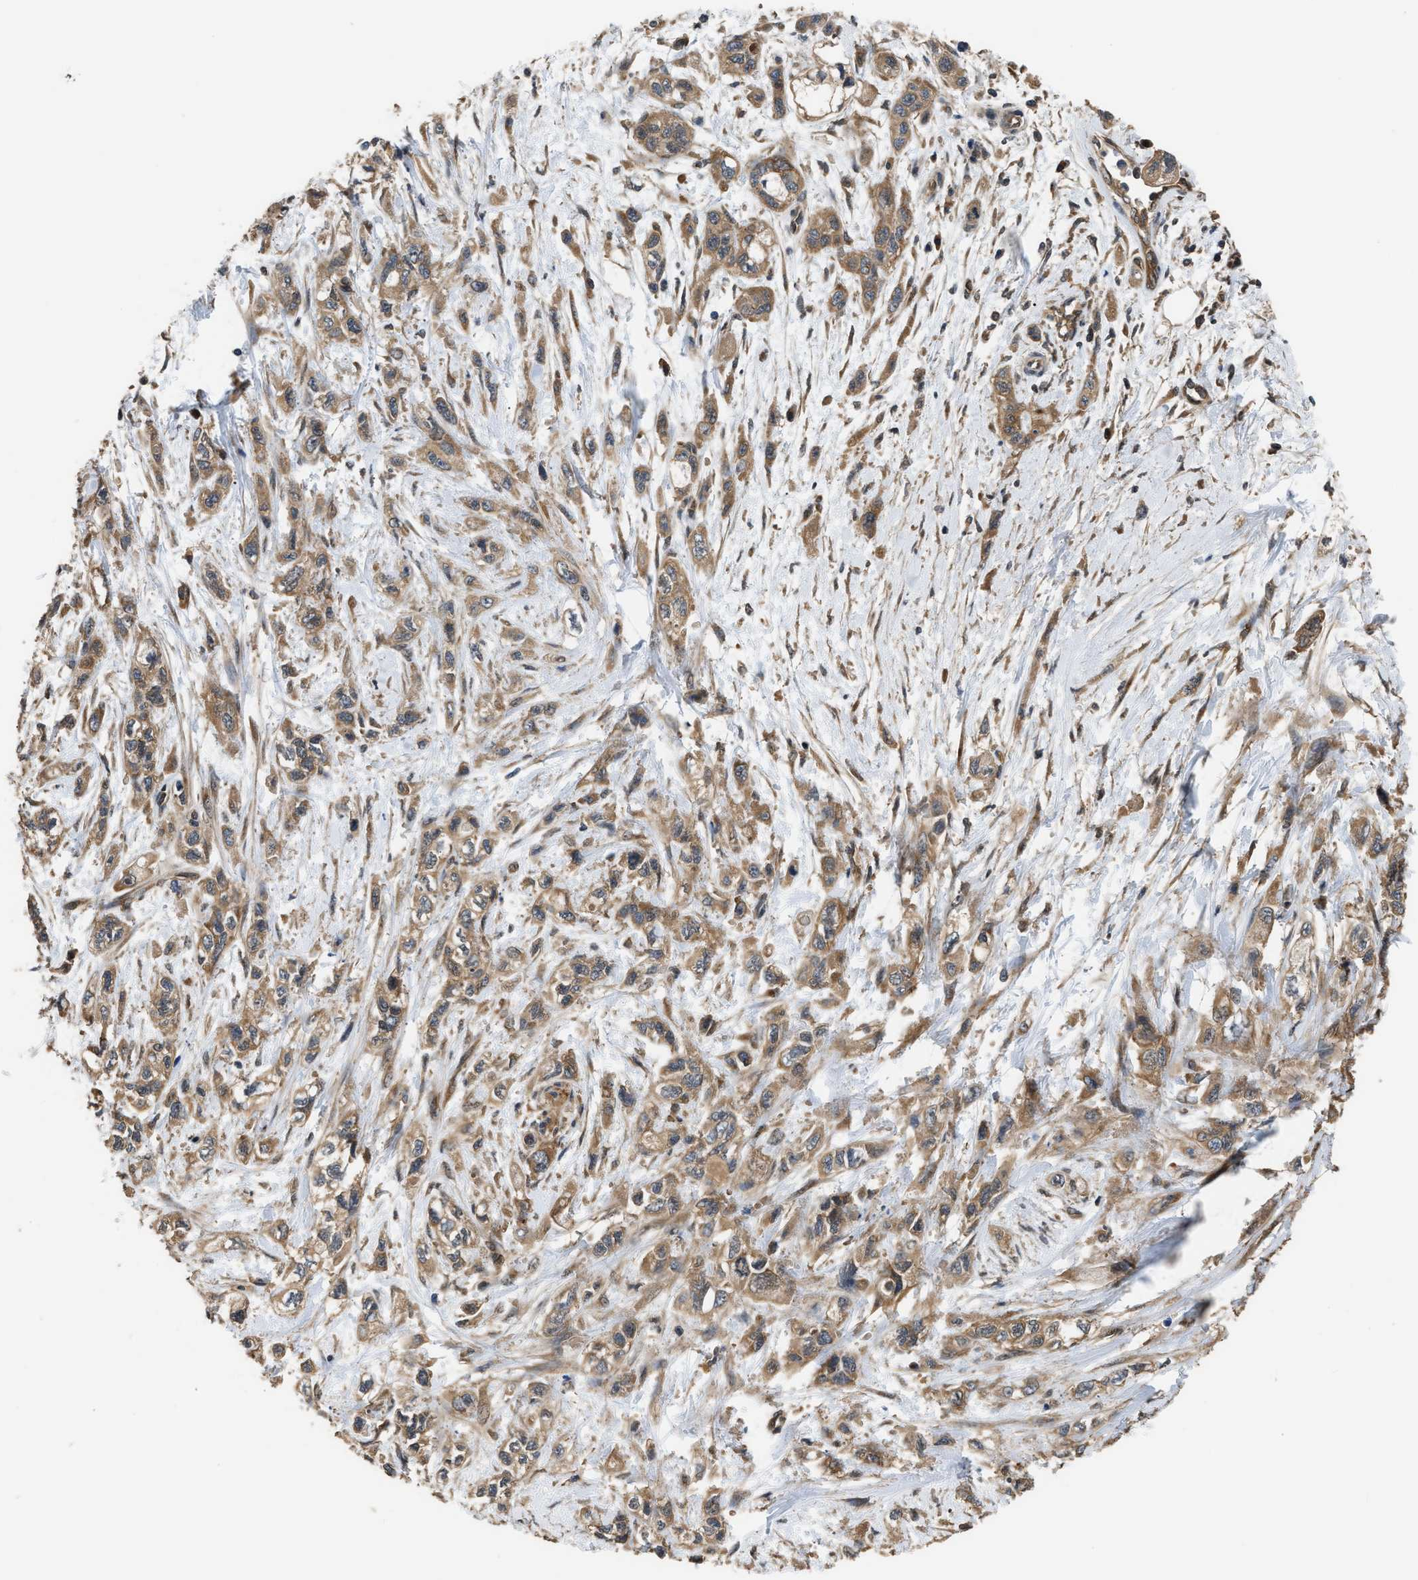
{"staining": {"intensity": "moderate", "quantity": ">75%", "location": "cytoplasmic/membranous"}, "tissue": "pancreatic cancer", "cell_type": "Tumor cells", "image_type": "cancer", "snomed": [{"axis": "morphology", "description": "Adenocarcinoma, NOS"}, {"axis": "topography", "description": "Pancreas"}], "caption": "Protein staining by immunohistochemistry (IHC) reveals moderate cytoplasmic/membranous expression in approximately >75% of tumor cells in pancreatic cancer.", "gene": "DNAJC2", "patient": {"sex": "male", "age": 74}}